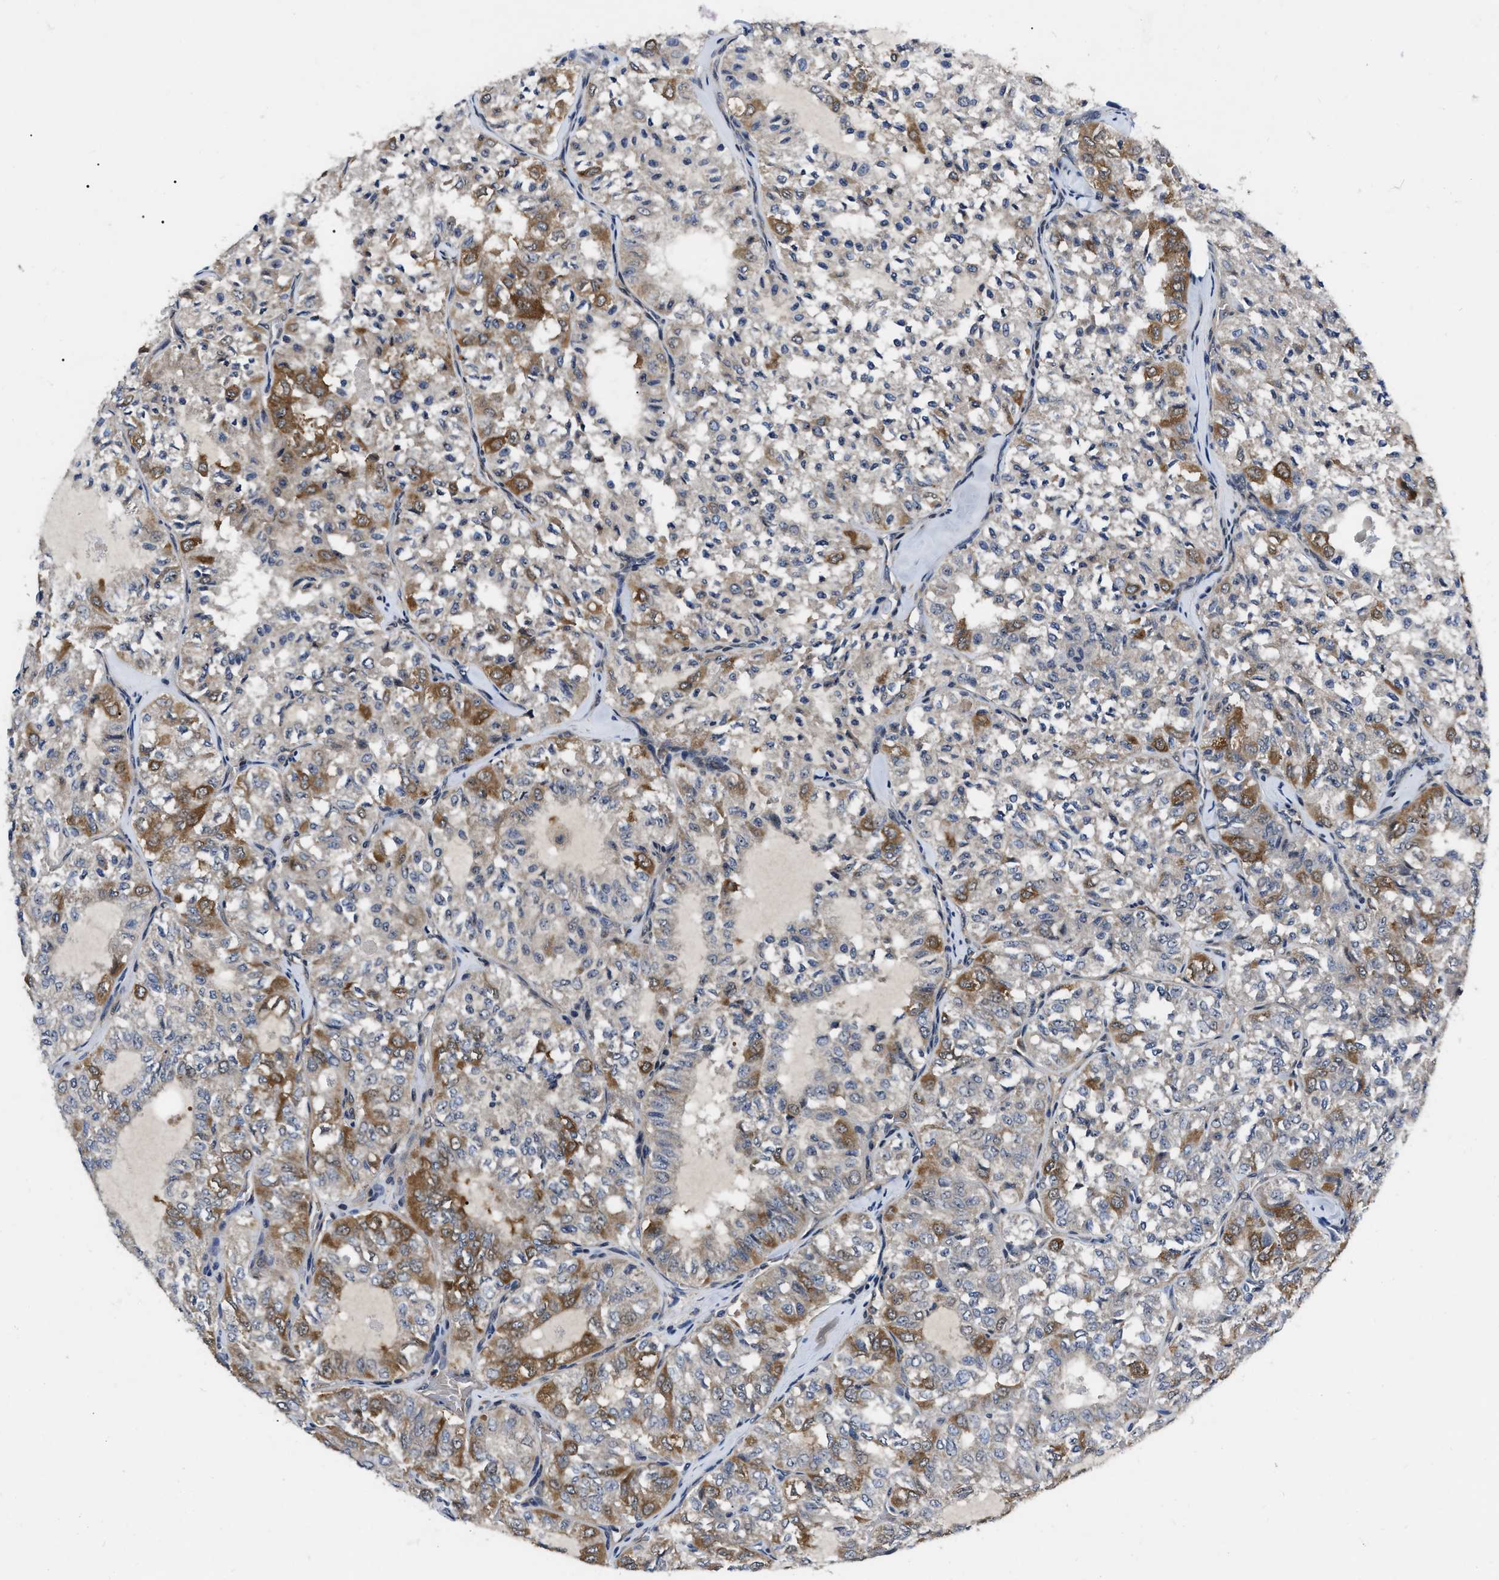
{"staining": {"intensity": "moderate", "quantity": "<25%", "location": "cytoplasmic/membranous"}, "tissue": "thyroid cancer", "cell_type": "Tumor cells", "image_type": "cancer", "snomed": [{"axis": "morphology", "description": "Follicular adenoma carcinoma, NOS"}, {"axis": "topography", "description": "Thyroid gland"}], "caption": "Protein staining reveals moderate cytoplasmic/membranous staining in about <25% of tumor cells in thyroid follicular adenoma carcinoma.", "gene": "GET4", "patient": {"sex": "male", "age": 75}}